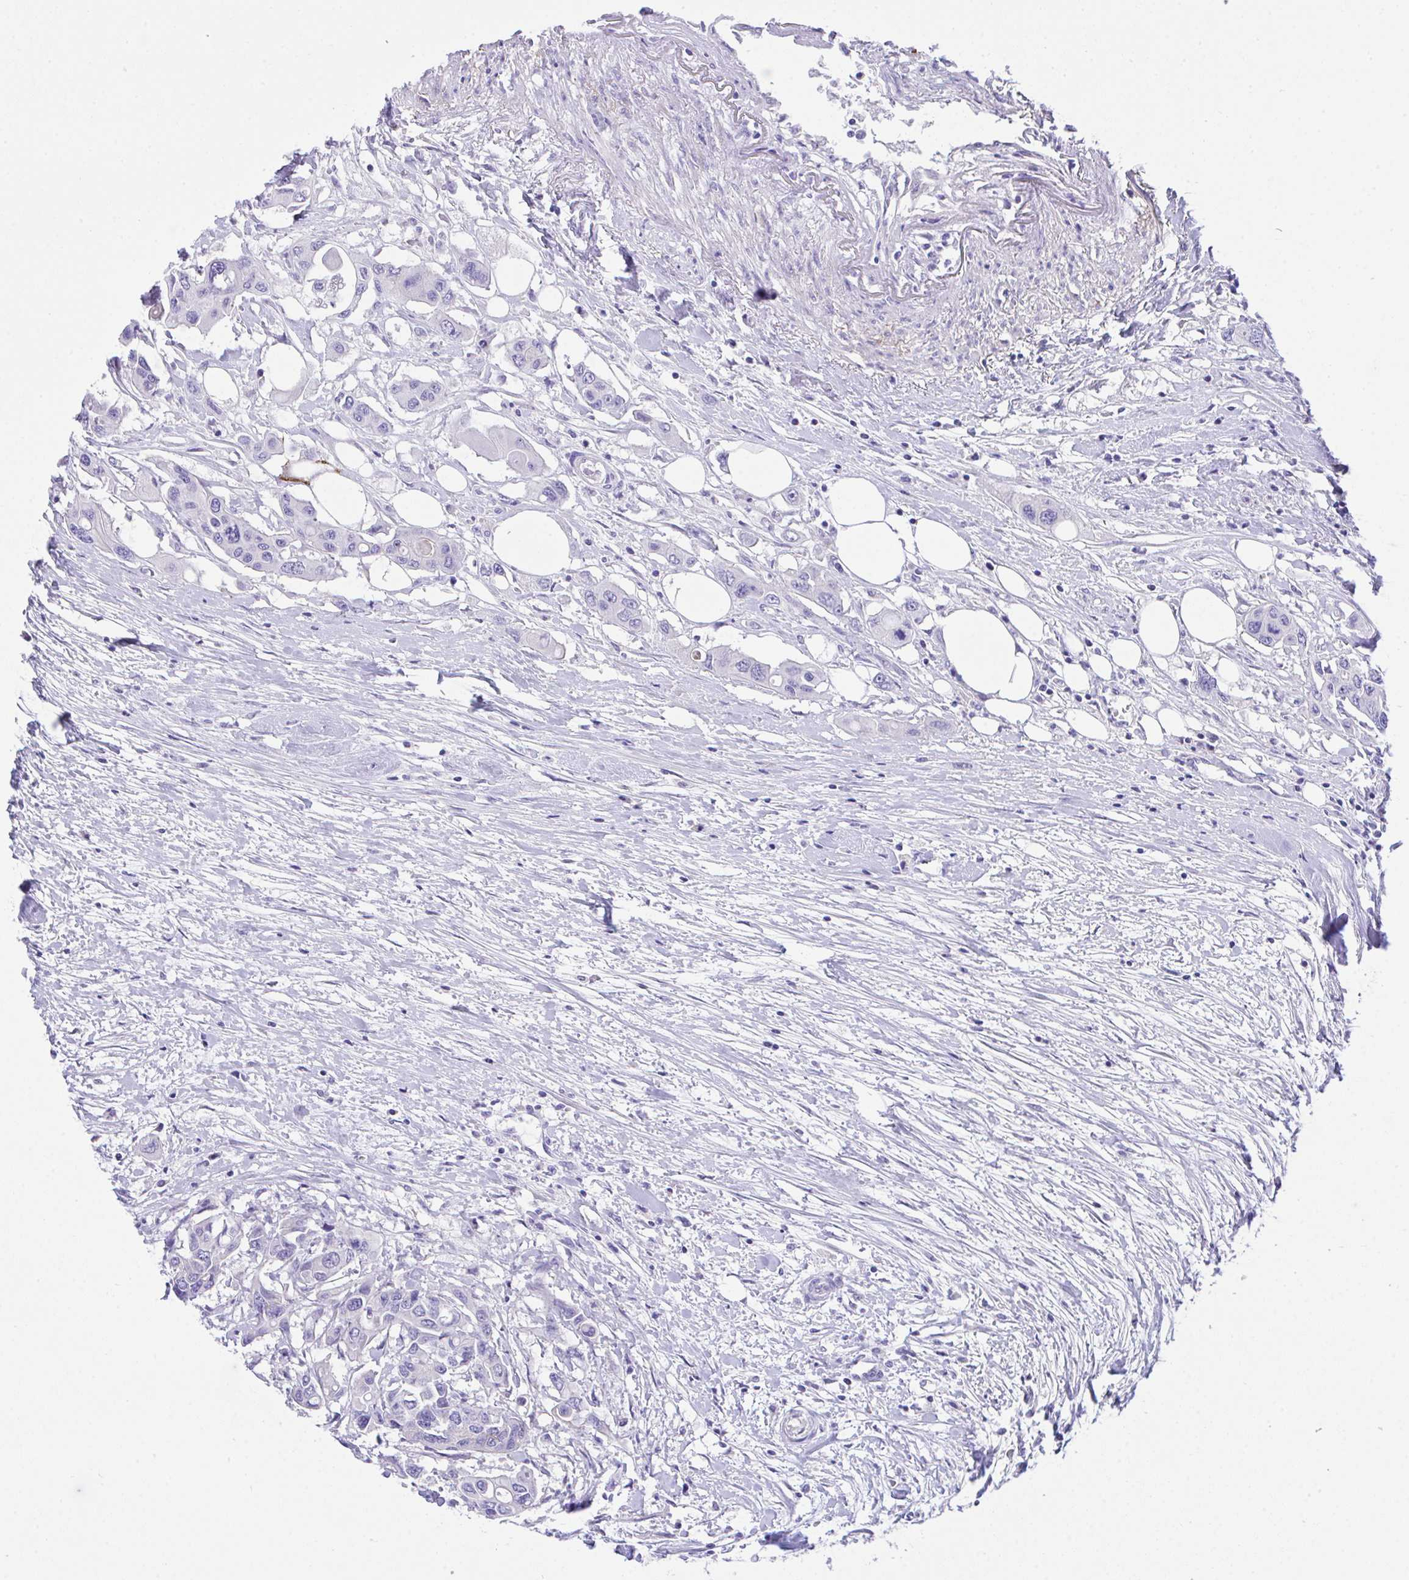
{"staining": {"intensity": "negative", "quantity": "none", "location": "none"}, "tissue": "colorectal cancer", "cell_type": "Tumor cells", "image_type": "cancer", "snomed": [{"axis": "morphology", "description": "Adenocarcinoma, NOS"}, {"axis": "topography", "description": "Colon"}], "caption": "Tumor cells are negative for protein expression in human adenocarcinoma (colorectal). Nuclei are stained in blue.", "gene": "SLC16A6", "patient": {"sex": "male", "age": 77}}